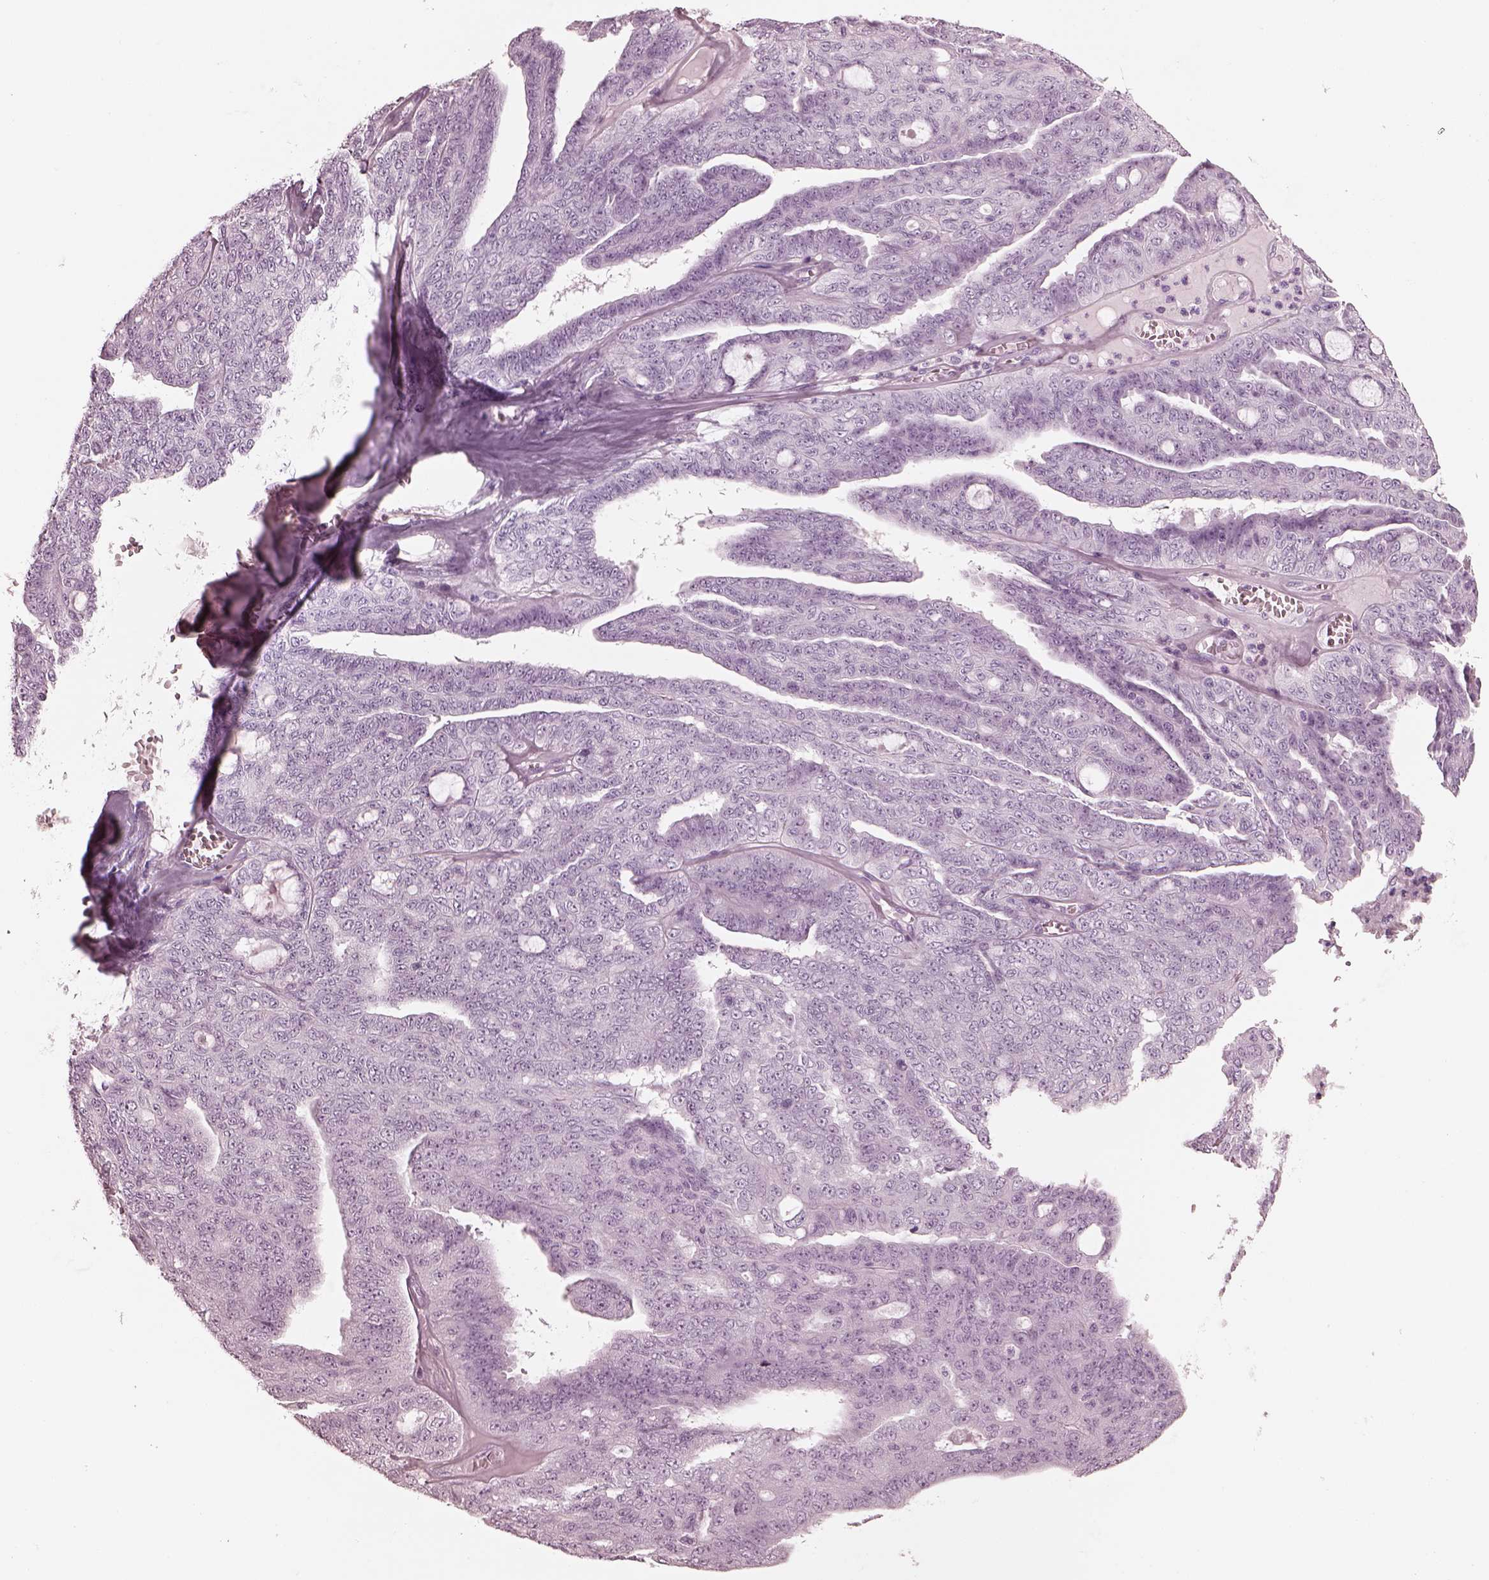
{"staining": {"intensity": "negative", "quantity": "none", "location": "none"}, "tissue": "ovarian cancer", "cell_type": "Tumor cells", "image_type": "cancer", "snomed": [{"axis": "morphology", "description": "Cystadenocarcinoma, serous, NOS"}, {"axis": "topography", "description": "Ovary"}], "caption": "Immunohistochemical staining of ovarian cancer displays no significant expression in tumor cells. (DAB (3,3'-diaminobenzidine) IHC visualized using brightfield microscopy, high magnification).", "gene": "FABP9", "patient": {"sex": "female", "age": 71}}